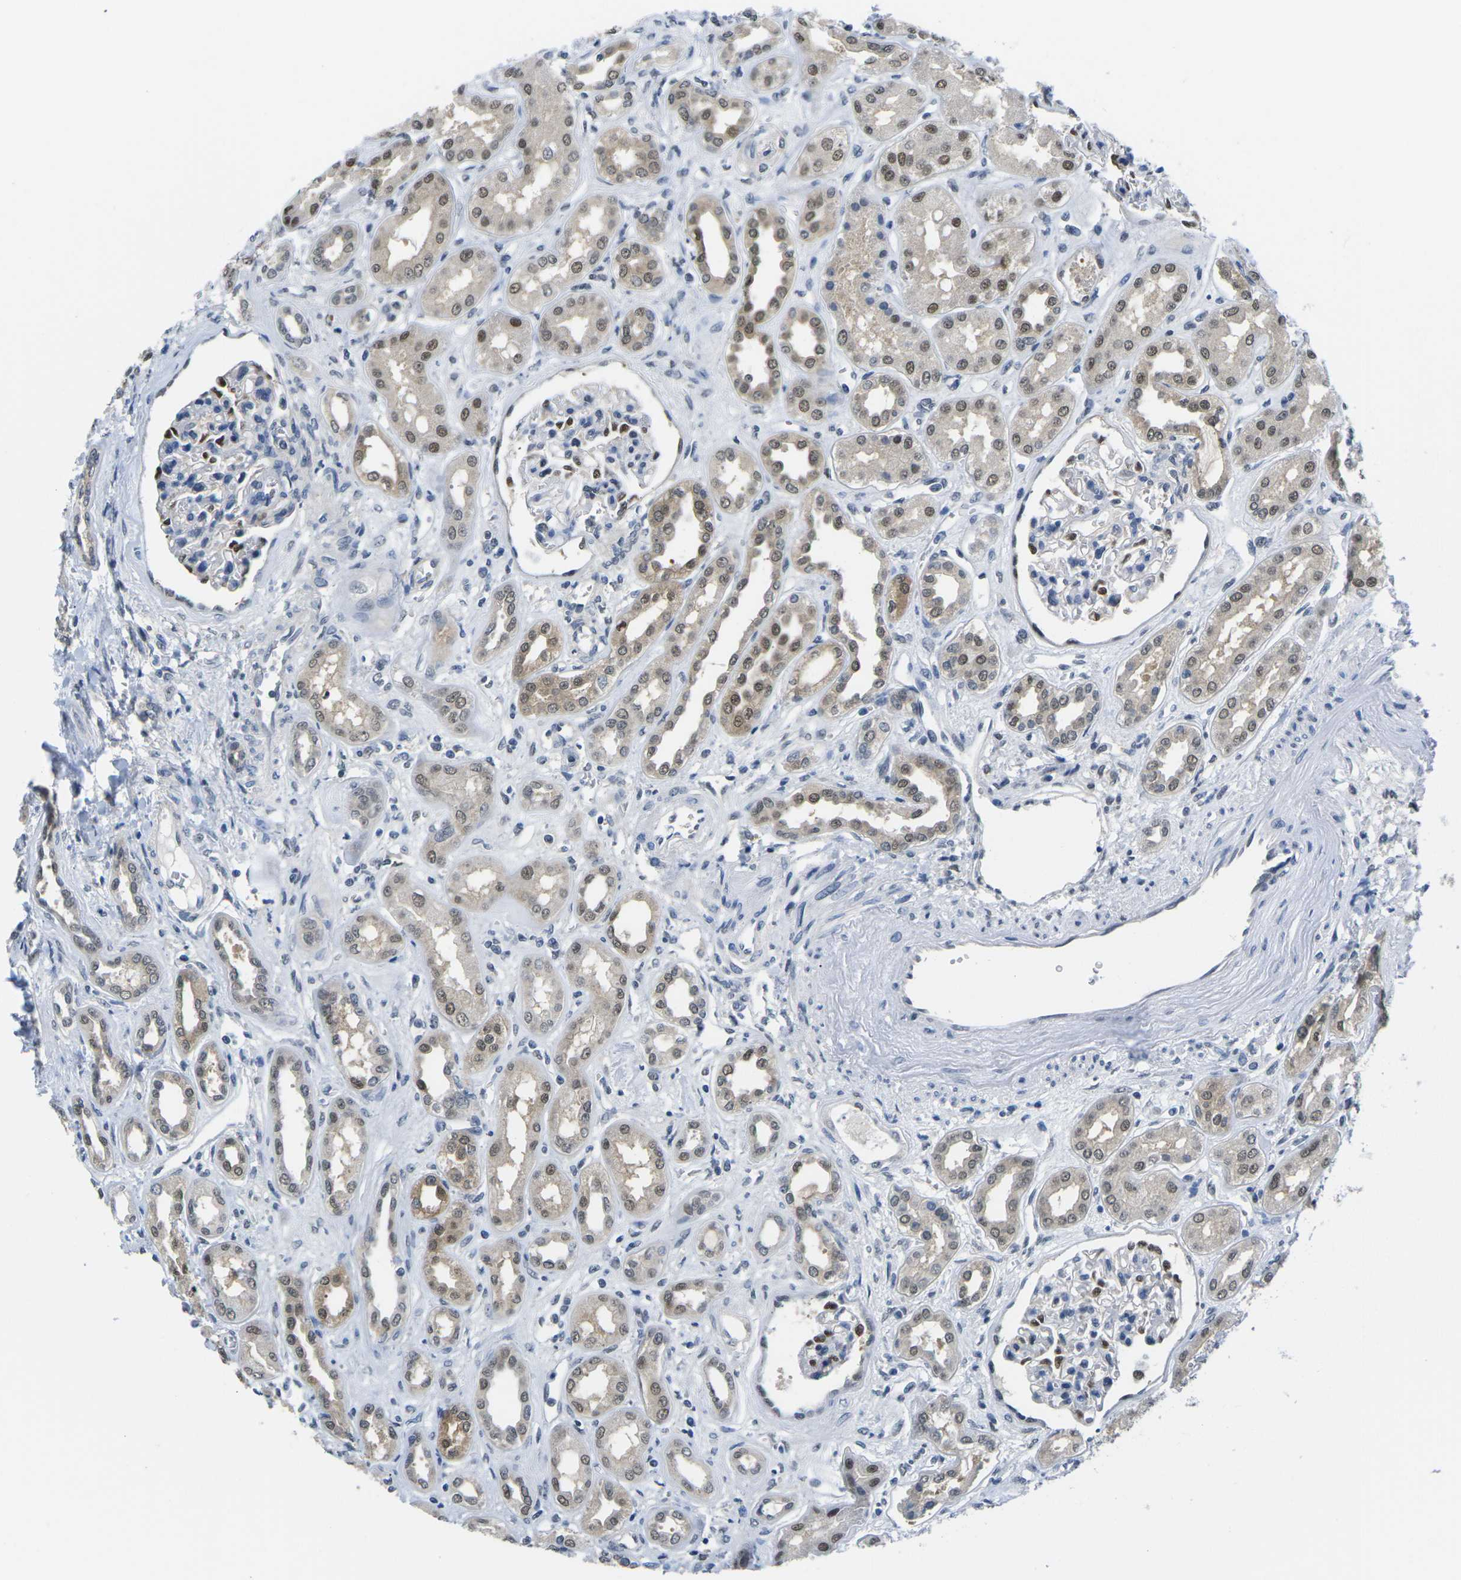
{"staining": {"intensity": "strong", "quantity": "<25%", "location": "nuclear"}, "tissue": "kidney", "cell_type": "Cells in glomeruli", "image_type": "normal", "snomed": [{"axis": "morphology", "description": "Normal tissue, NOS"}, {"axis": "topography", "description": "Kidney"}], "caption": "Kidney stained for a protein displays strong nuclear positivity in cells in glomeruli. The protein of interest is shown in brown color, while the nuclei are stained blue.", "gene": "UBA7", "patient": {"sex": "male", "age": 59}}